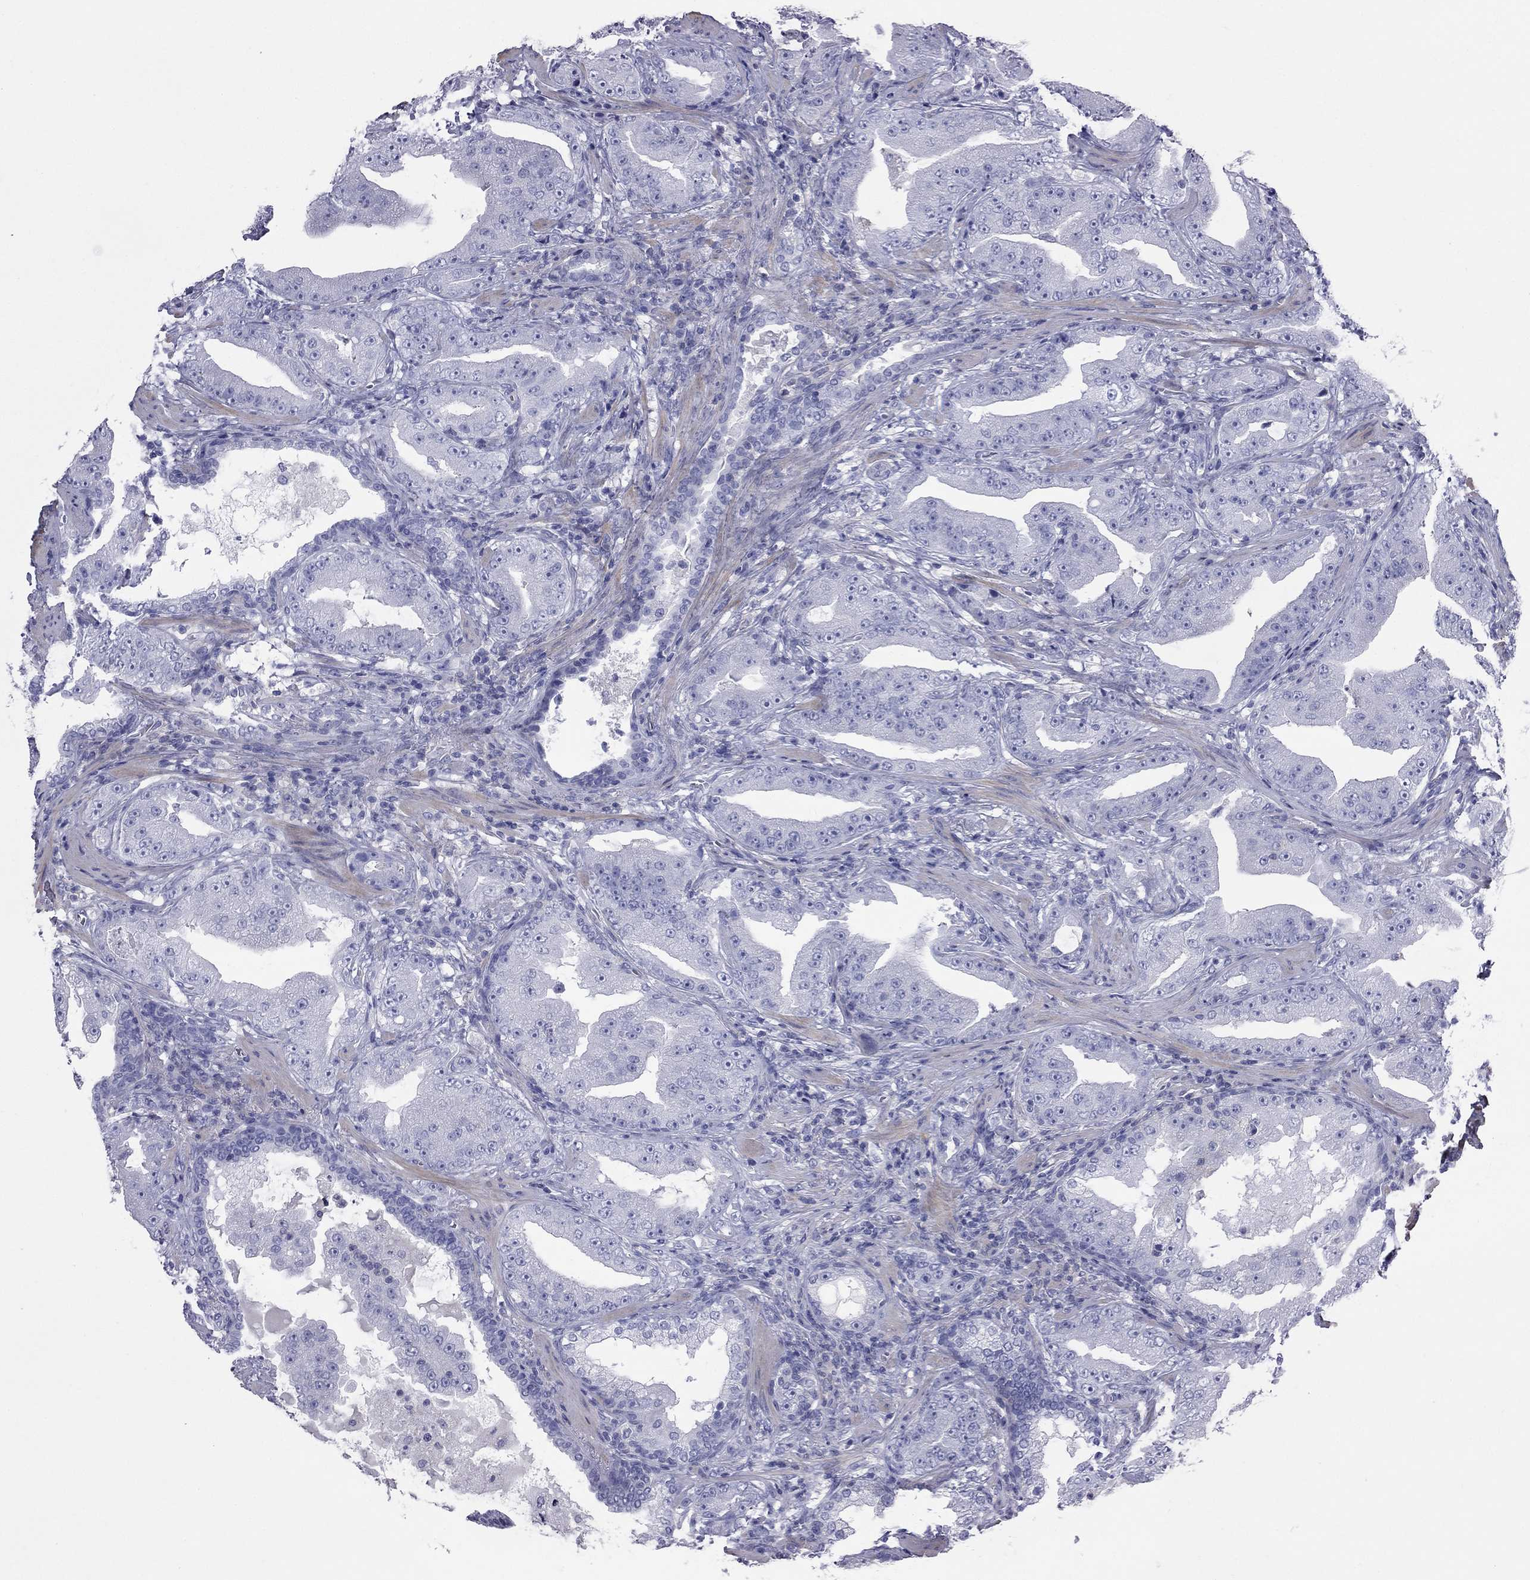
{"staining": {"intensity": "negative", "quantity": "none", "location": "none"}, "tissue": "prostate cancer", "cell_type": "Tumor cells", "image_type": "cancer", "snomed": [{"axis": "morphology", "description": "Adenocarcinoma, Low grade"}, {"axis": "topography", "description": "Prostate"}], "caption": "IHC of prostate cancer shows no expression in tumor cells.", "gene": "ACTL7B", "patient": {"sex": "male", "age": 62}}